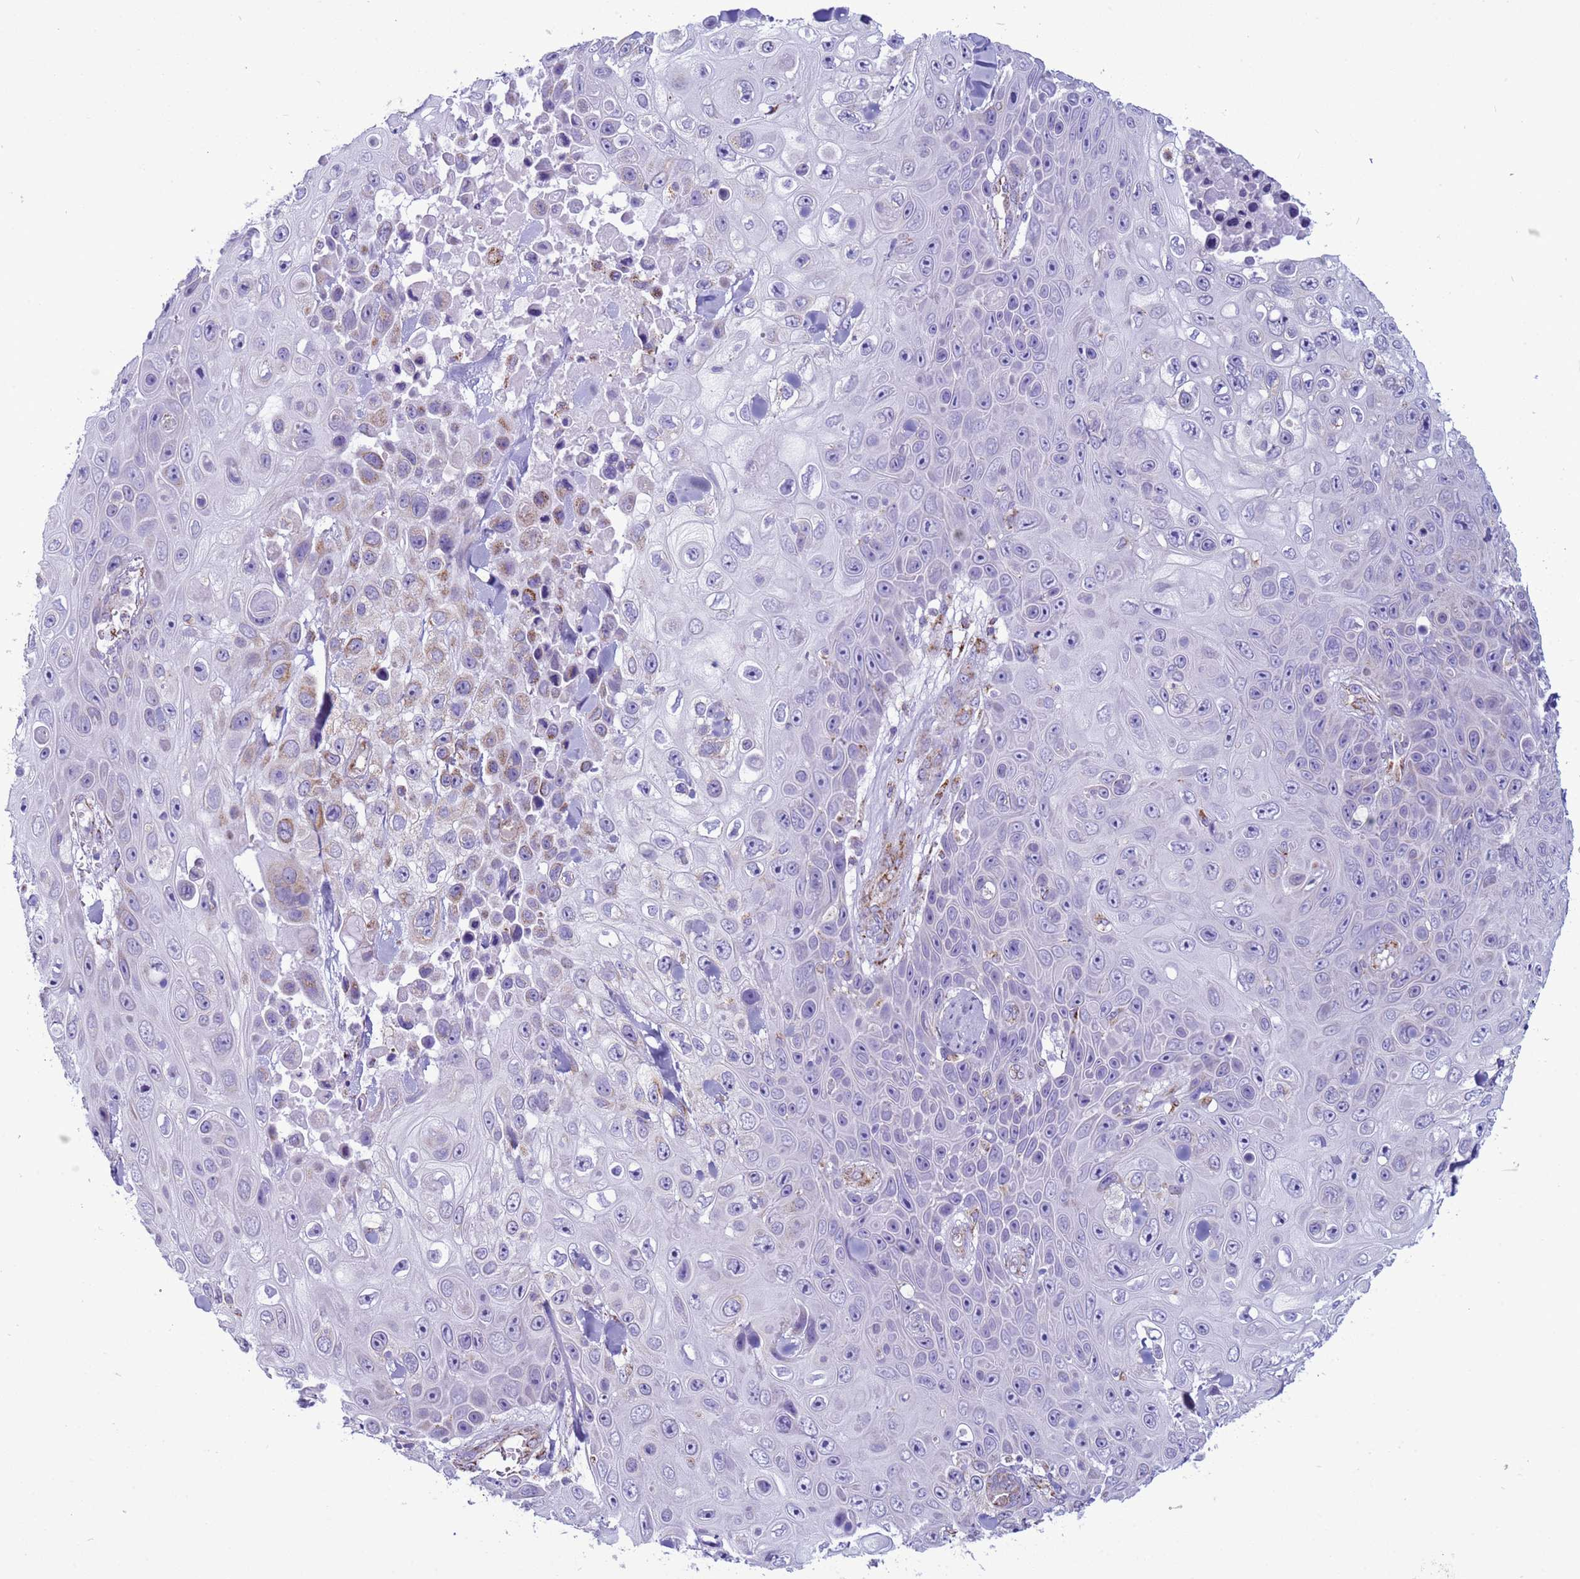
{"staining": {"intensity": "weak", "quantity": "<25%", "location": "cytoplasmic/membranous"}, "tissue": "skin cancer", "cell_type": "Tumor cells", "image_type": "cancer", "snomed": [{"axis": "morphology", "description": "Squamous cell carcinoma, NOS"}, {"axis": "topography", "description": "Skin"}], "caption": "Skin cancer (squamous cell carcinoma) stained for a protein using IHC demonstrates no expression tumor cells.", "gene": "NCALD", "patient": {"sex": "male", "age": 82}}